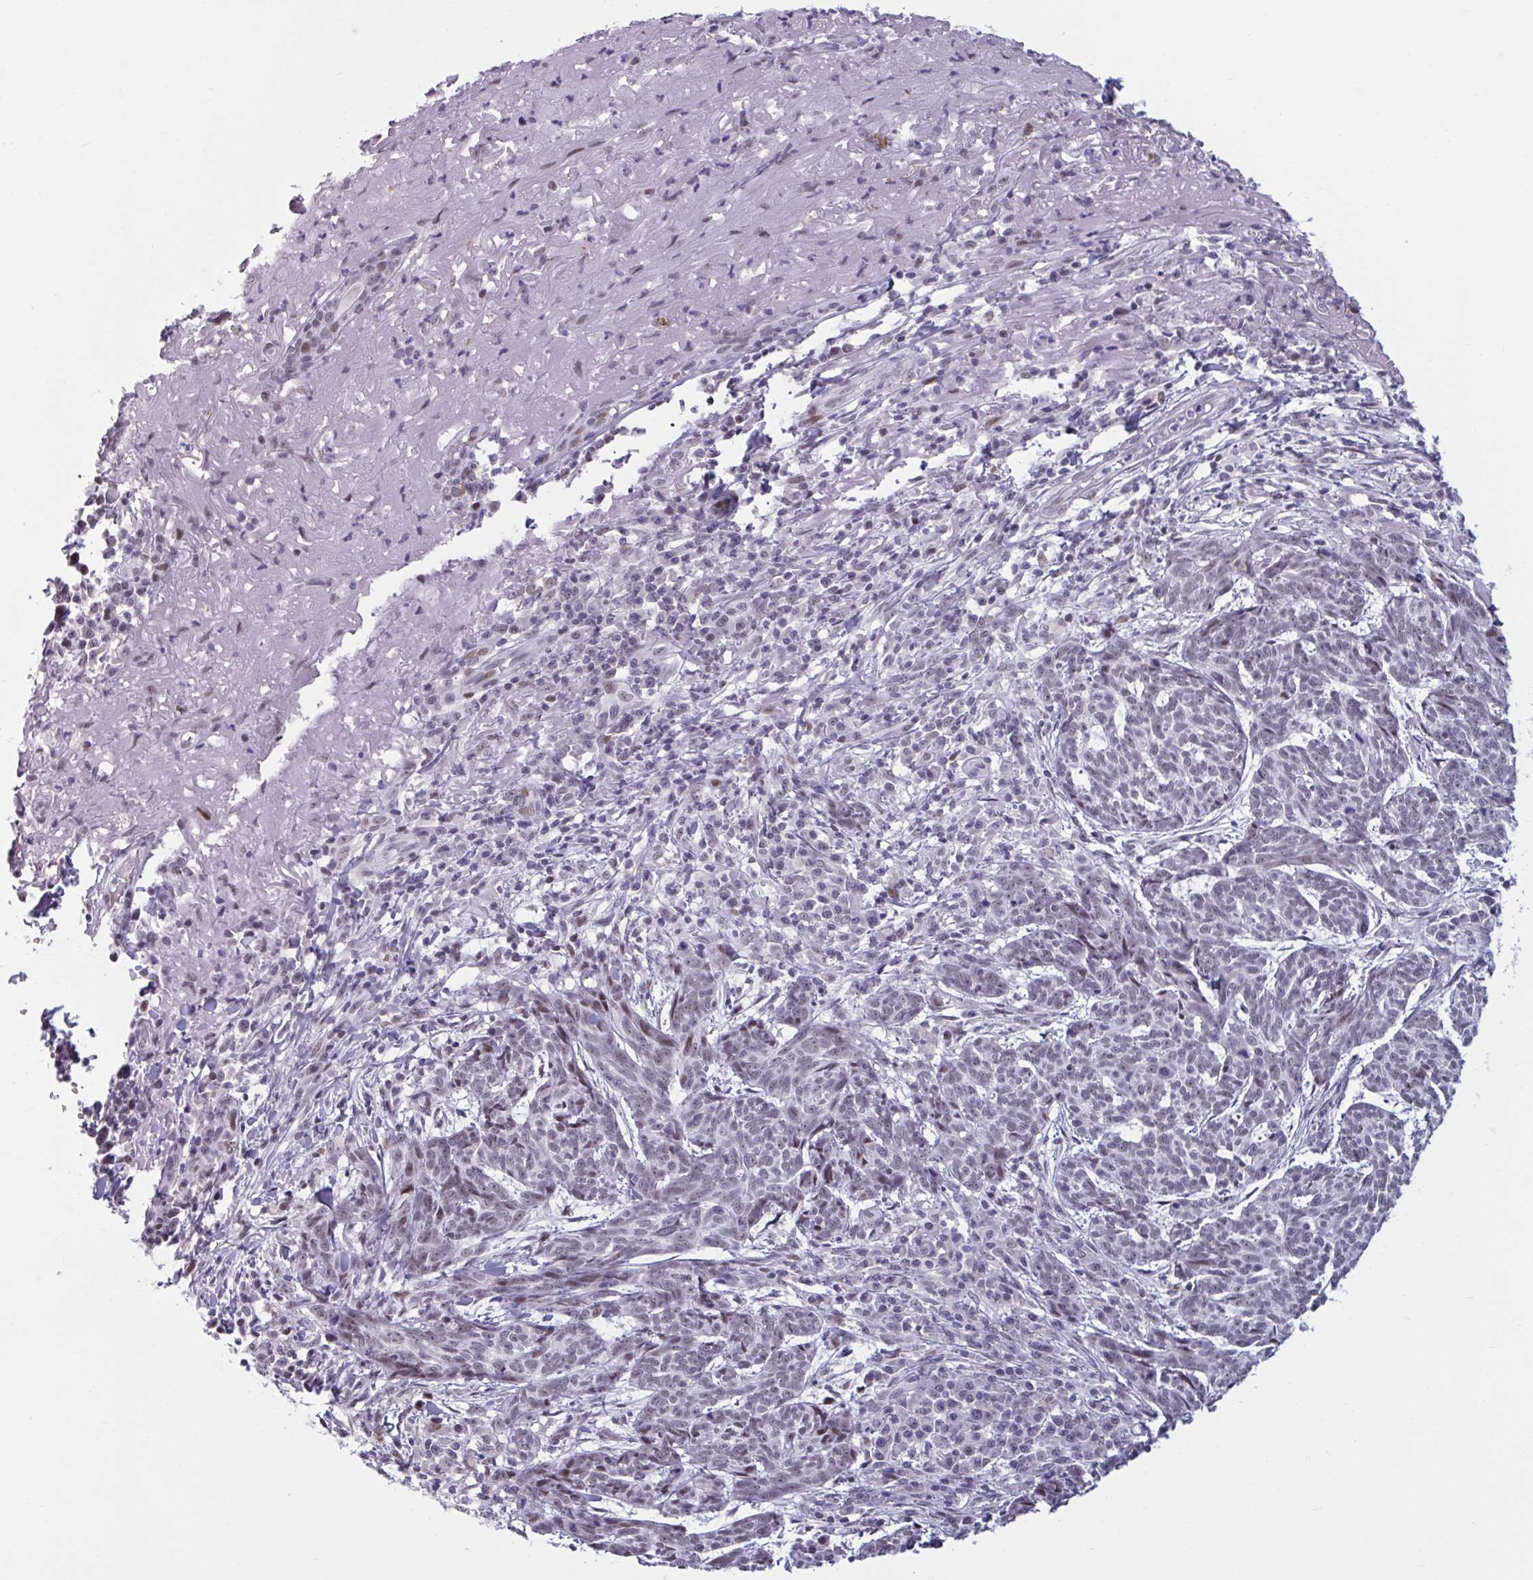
{"staining": {"intensity": "weak", "quantity": "<25%", "location": "nuclear"}, "tissue": "skin cancer", "cell_type": "Tumor cells", "image_type": "cancer", "snomed": [{"axis": "morphology", "description": "Basal cell carcinoma"}, {"axis": "topography", "description": "Skin"}], "caption": "Skin cancer (basal cell carcinoma) was stained to show a protein in brown. There is no significant staining in tumor cells.", "gene": "HSD17B6", "patient": {"sex": "female", "age": 93}}